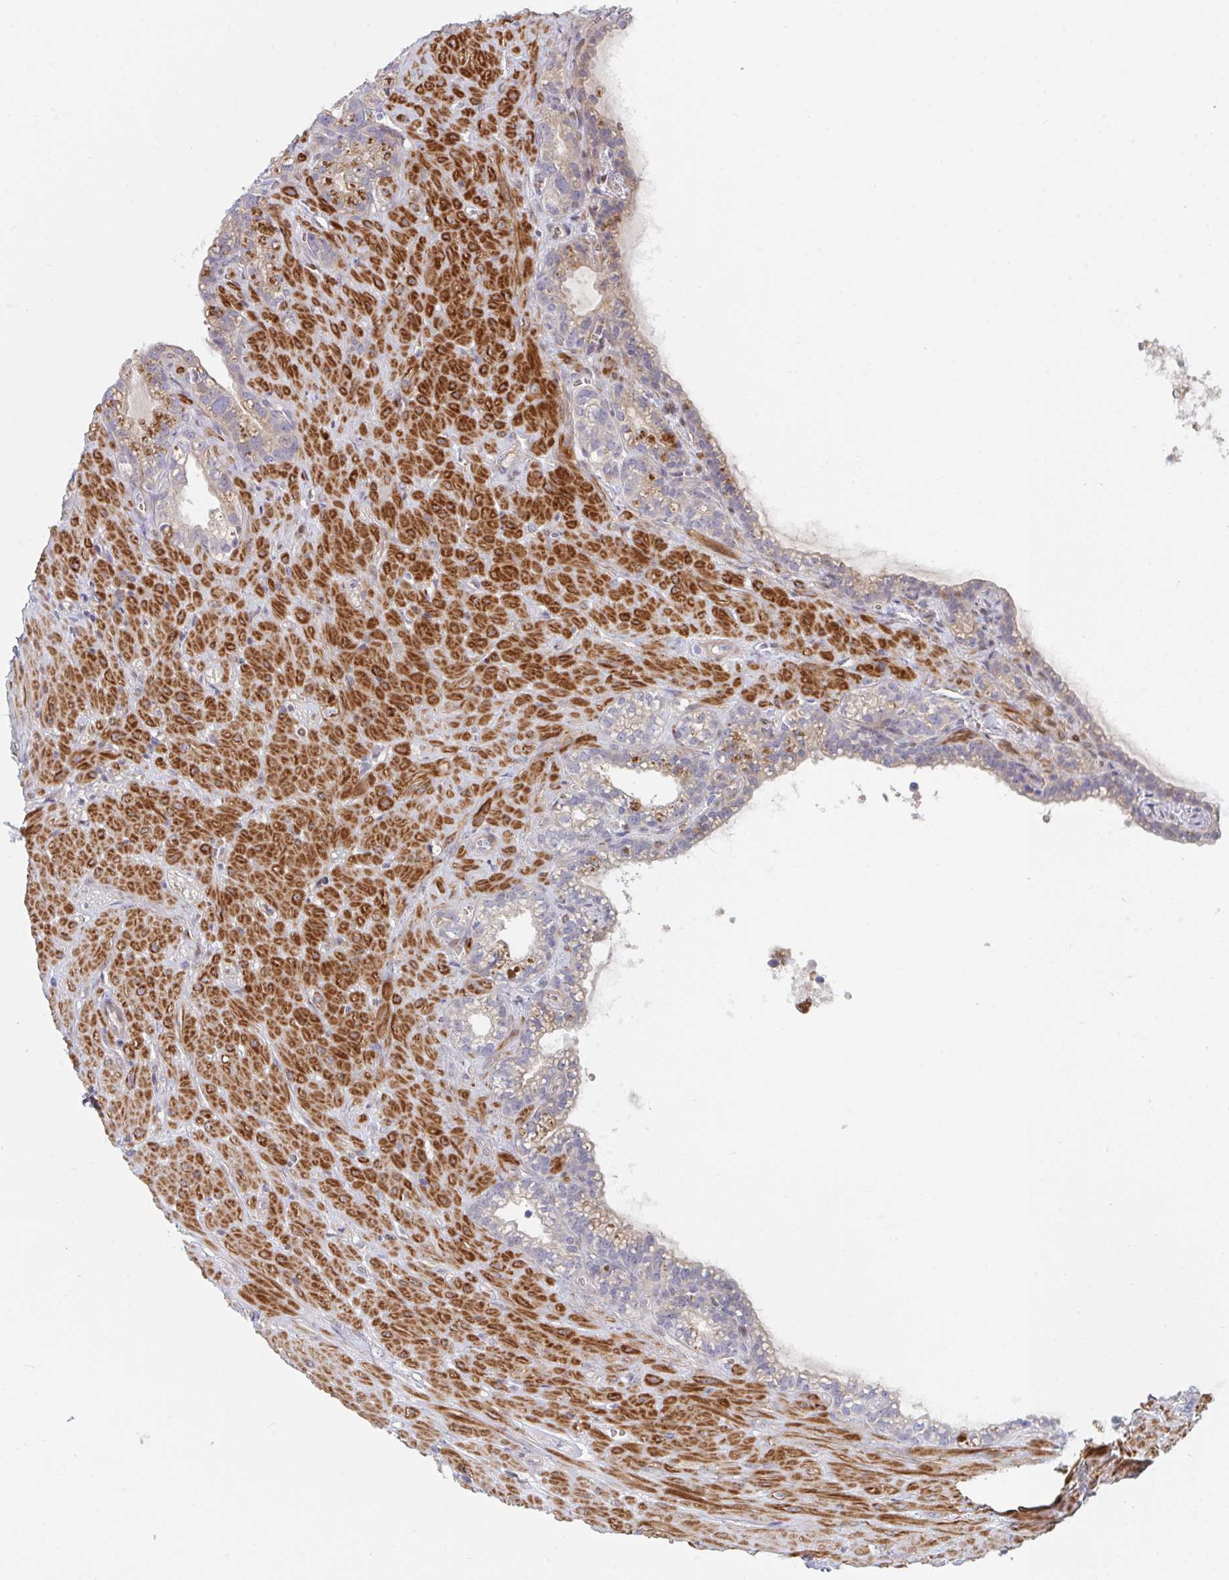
{"staining": {"intensity": "weak", "quantity": "<25%", "location": "cytoplasmic/membranous"}, "tissue": "seminal vesicle", "cell_type": "Glandular cells", "image_type": "normal", "snomed": [{"axis": "morphology", "description": "Normal tissue, NOS"}, {"axis": "topography", "description": "Seminal veicle"}], "caption": "Immunohistochemistry (IHC) photomicrograph of normal seminal vesicle: seminal vesicle stained with DAB (3,3'-diaminobenzidine) reveals no significant protein expression in glandular cells. (DAB (3,3'-diaminobenzidine) IHC, high magnification).", "gene": "TNFSF4", "patient": {"sex": "male", "age": 76}}